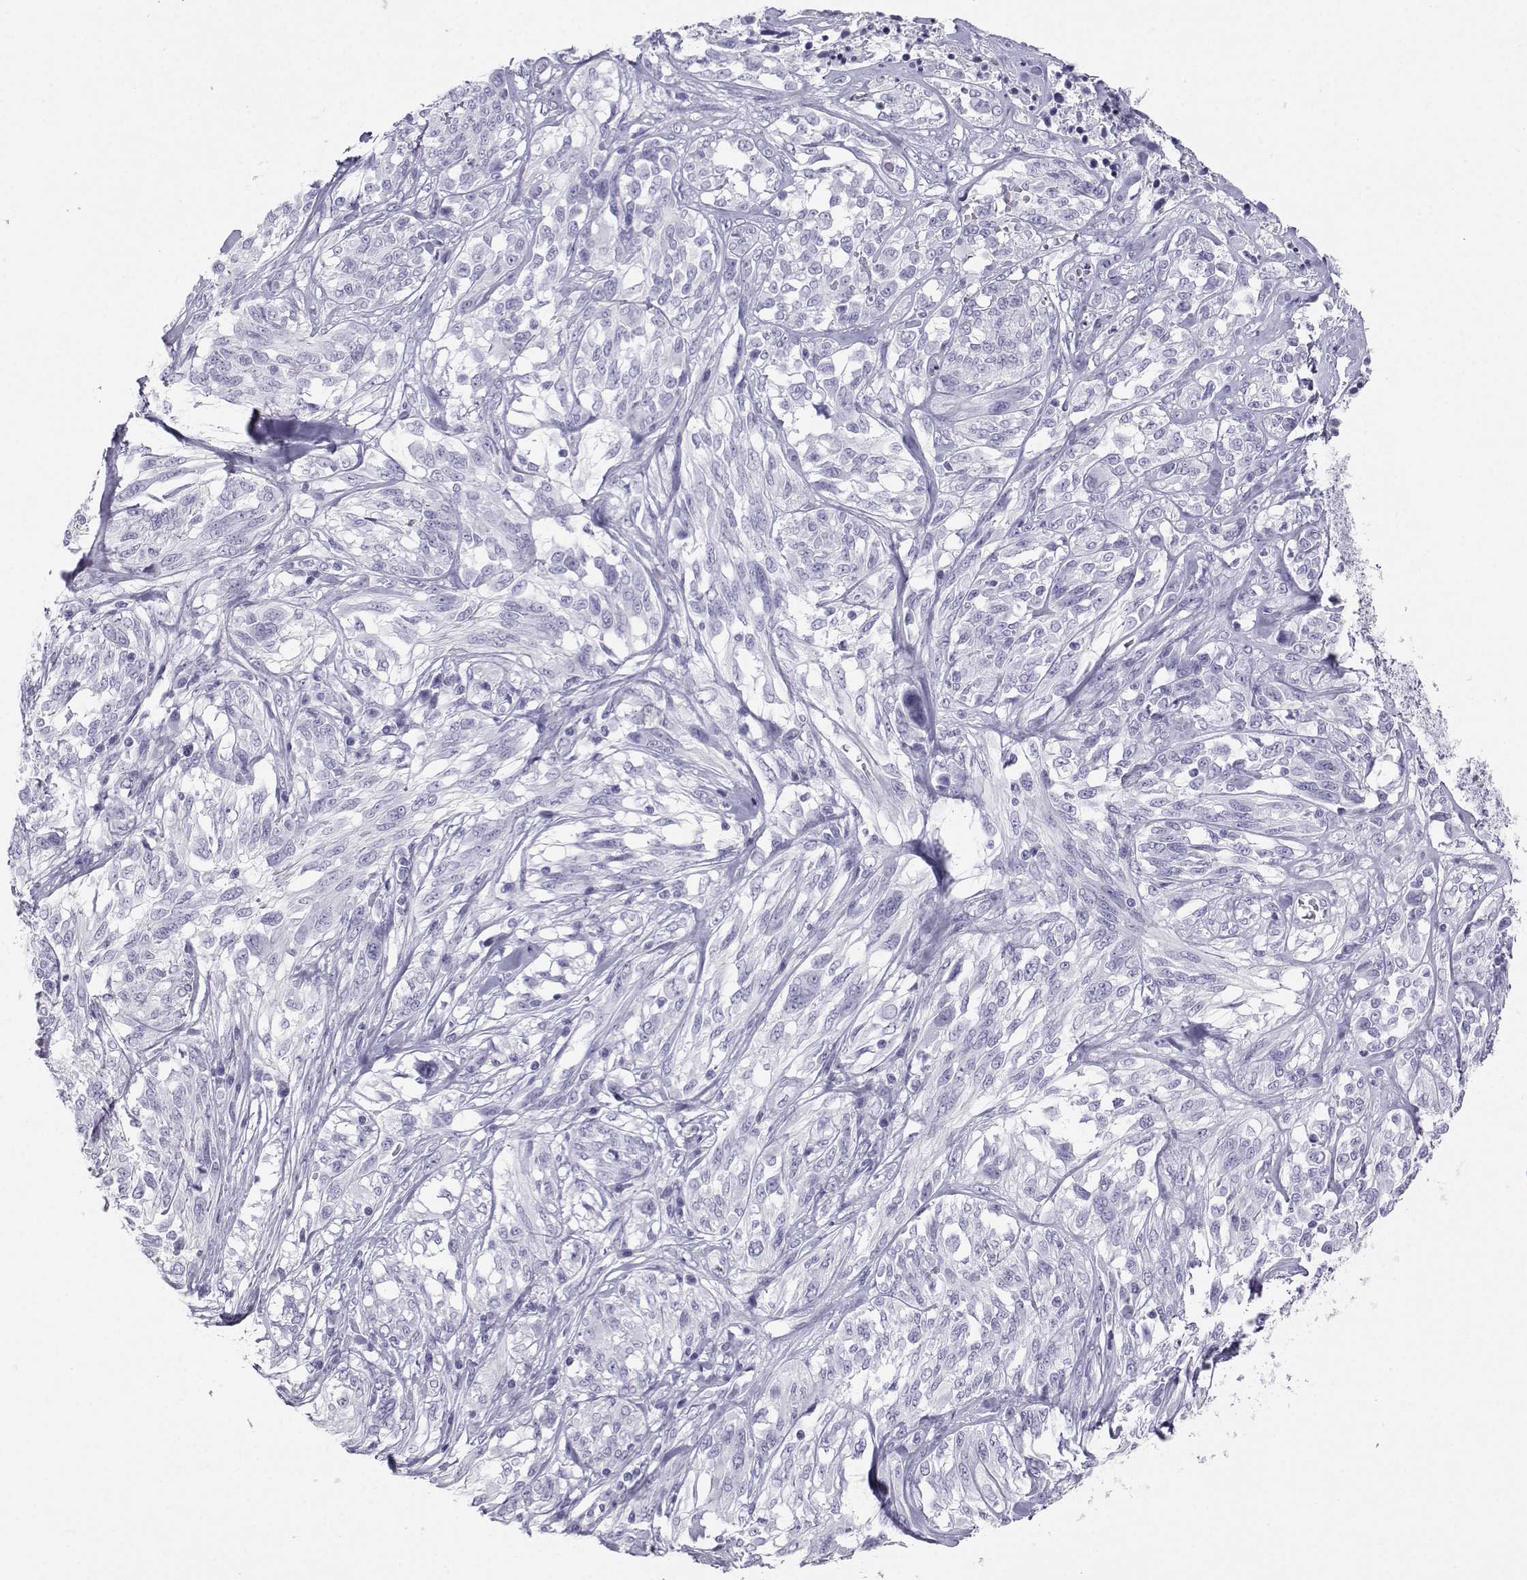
{"staining": {"intensity": "negative", "quantity": "none", "location": "none"}, "tissue": "melanoma", "cell_type": "Tumor cells", "image_type": "cancer", "snomed": [{"axis": "morphology", "description": "Malignant melanoma, NOS"}, {"axis": "topography", "description": "Skin"}], "caption": "Immunohistochemical staining of human melanoma demonstrates no significant positivity in tumor cells.", "gene": "SST", "patient": {"sex": "female", "age": 91}}